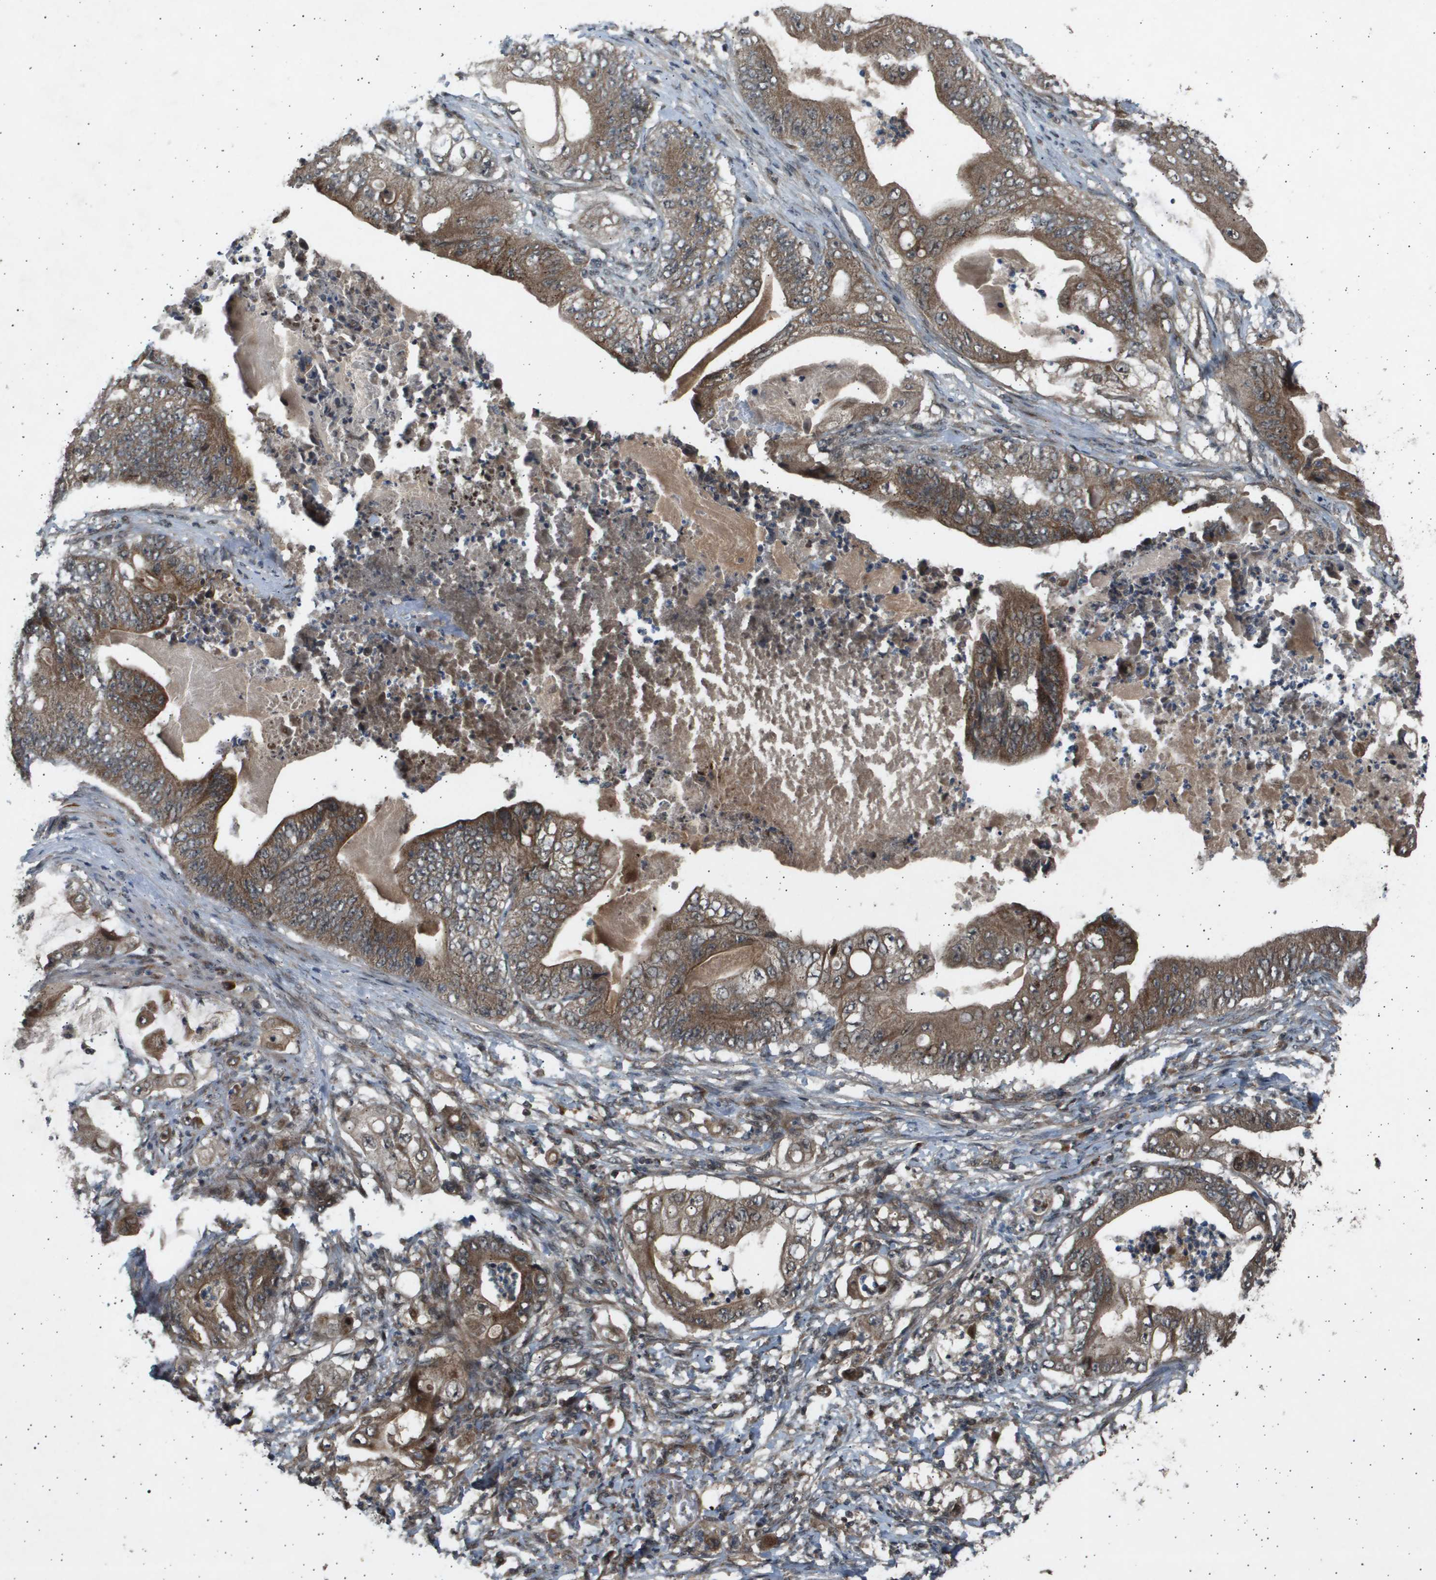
{"staining": {"intensity": "moderate", "quantity": ">75%", "location": "cytoplasmic/membranous"}, "tissue": "stomach cancer", "cell_type": "Tumor cells", "image_type": "cancer", "snomed": [{"axis": "morphology", "description": "Adenocarcinoma, NOS"}, {"axis": "topography", "description": "Stomach"}], "caption": "The image displays immunohistochemical staining of stomach cancer (adenocarcinoma). There is moderate cytoplasmic/membranous expression is appreciated in about >75% of tumor cells. (IHC, brightfield microscopy, high magnification).", "gene": "TNRC6A", "patient": {"sex": "female", "age": 73}}